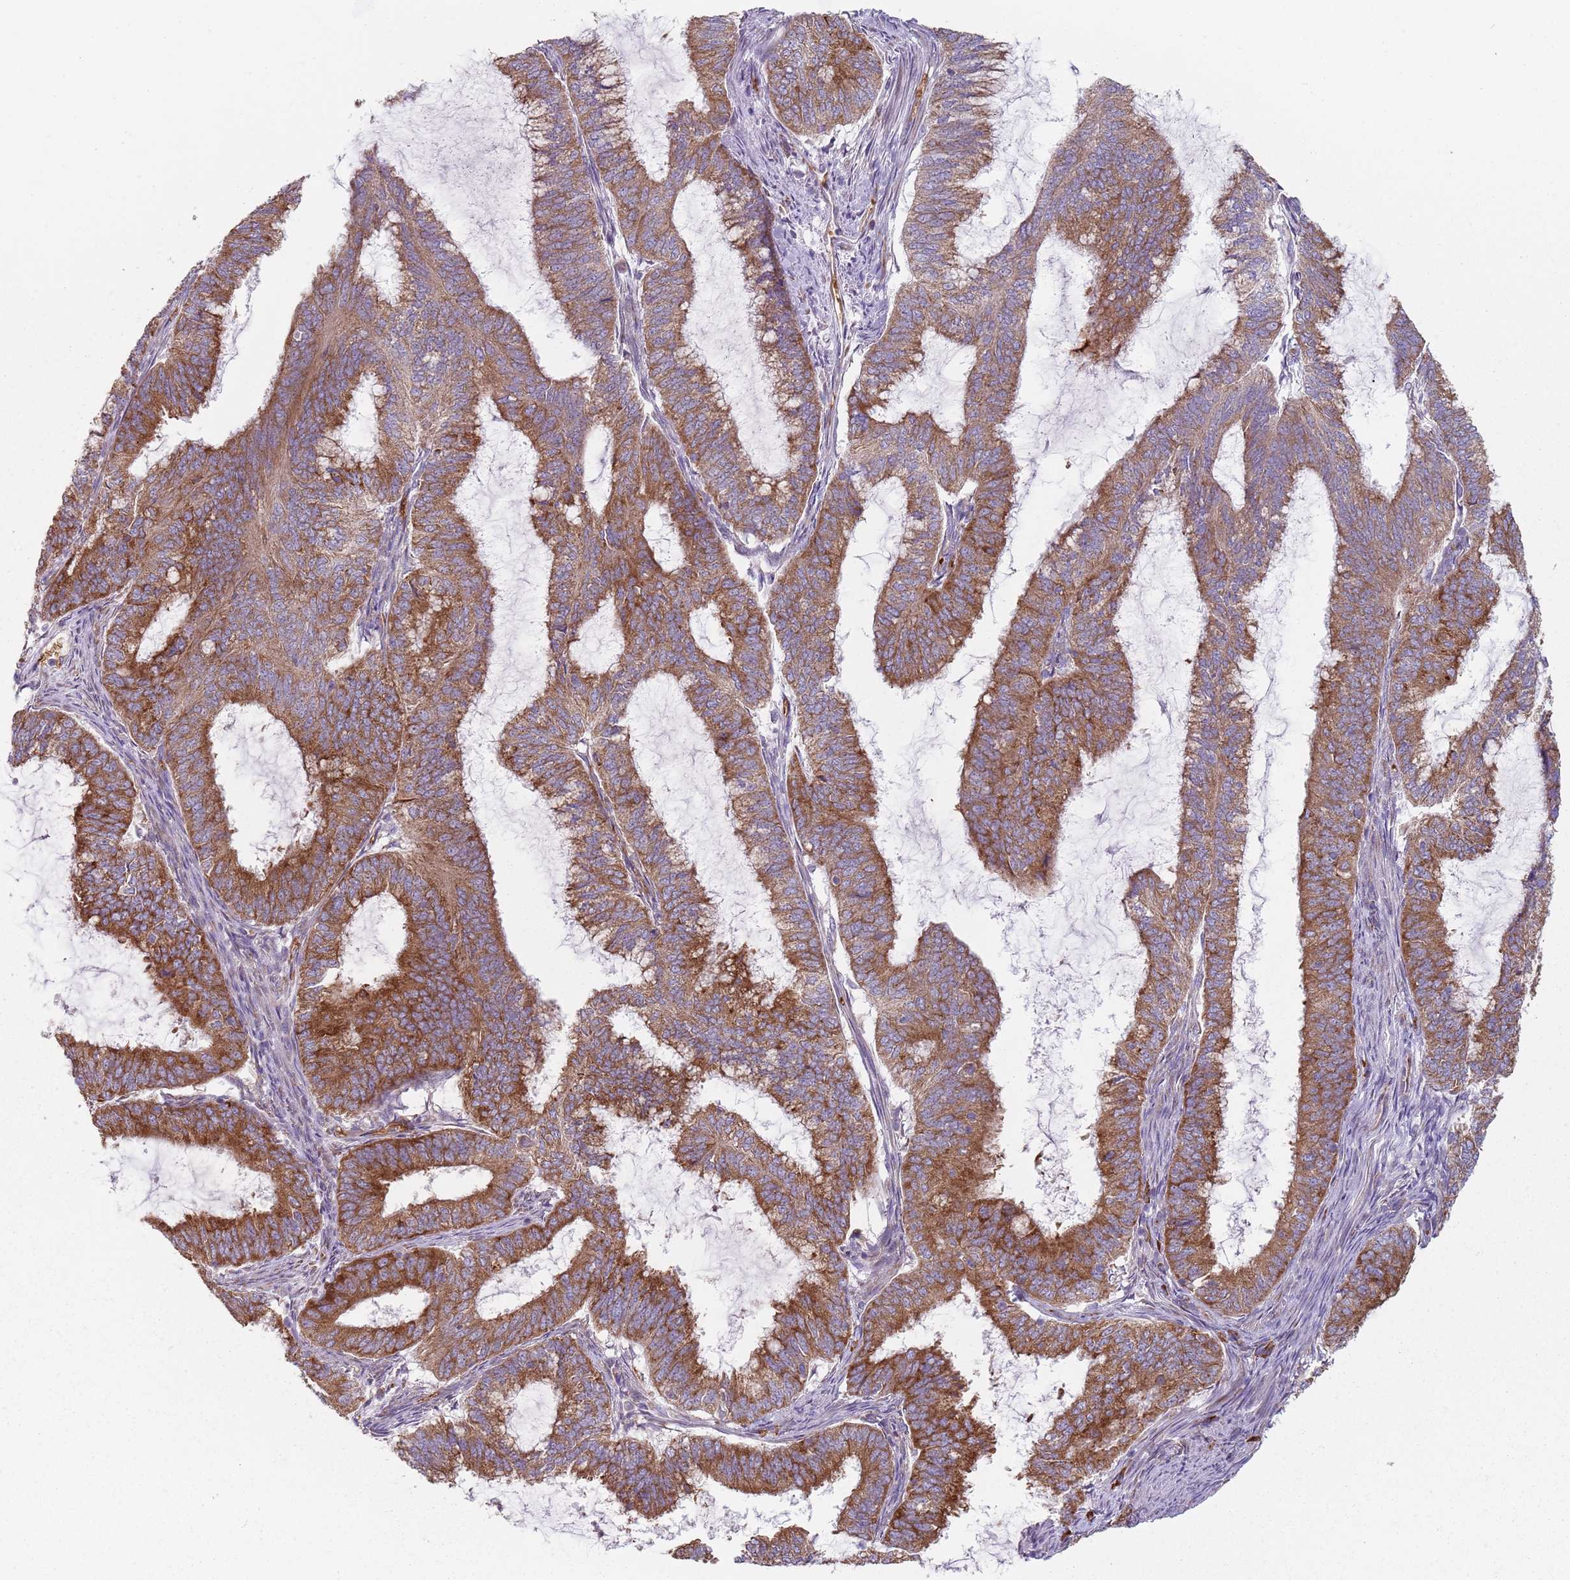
{"staining": {"intensity": "moderate", "quantity": ">75%", "location": "cytoplasmic/membranous"}, "tissue": "endometrial cancer", "cell_type": "Tumor cells", "image_type": "cancer", "snomed": [{"axis": "morphology", "description": "Adenocarcinoma, NOS"}, {"axis": "topography", "description": "Endometrium"}], "caption": "IHC (DAB (3,3'-diaminobenzidine)) staining of human endometrial adenocarcinoma displays moderate cytoplasmic/membranous protein staining in approximately >75% of tumor cells.", "gene": "SPATA2", "patient": {"sex": "female", "age": 51}}